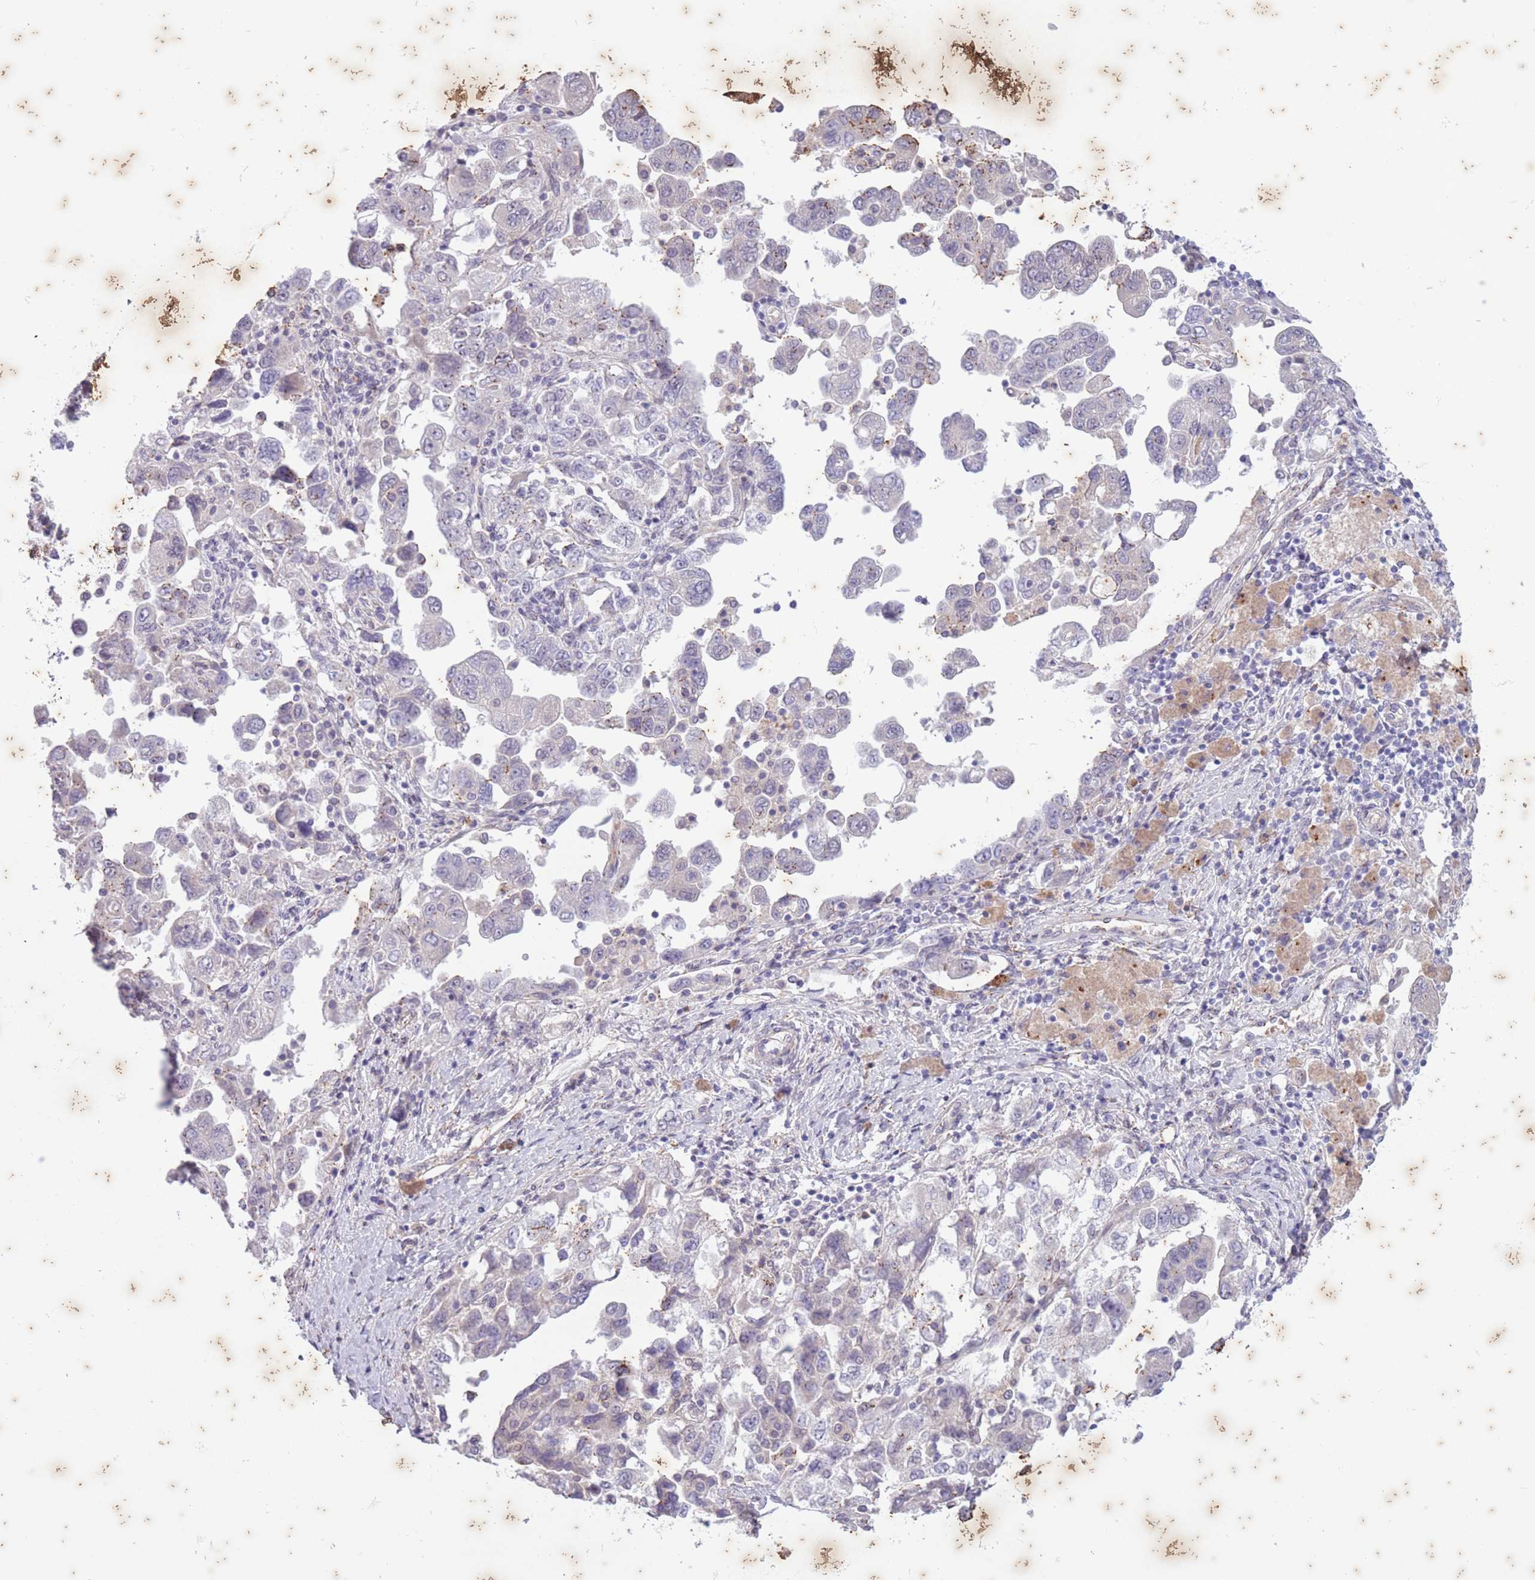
{"staining": {"intensity": "negative", "quantity": "none", "location": "none"}, "tissue": "ovarian cancer", "cell_type": "Tumor cells", "image_type": "cancer", "snomed": [{"axis": "morphology", "description": "Carcinoma, NOS"}, {"axis": "morphology", "description": "Cystadenocarcinoma, serous, NOS"}, {"axis": "topography", "description": "Ovary"}], "caption": "Immunohistochemical staining of human ovarian cancer reveals no significant expression in tumor cells.", "gene": "ARPIN", "patient": {"sex": "female", "age": 69}}